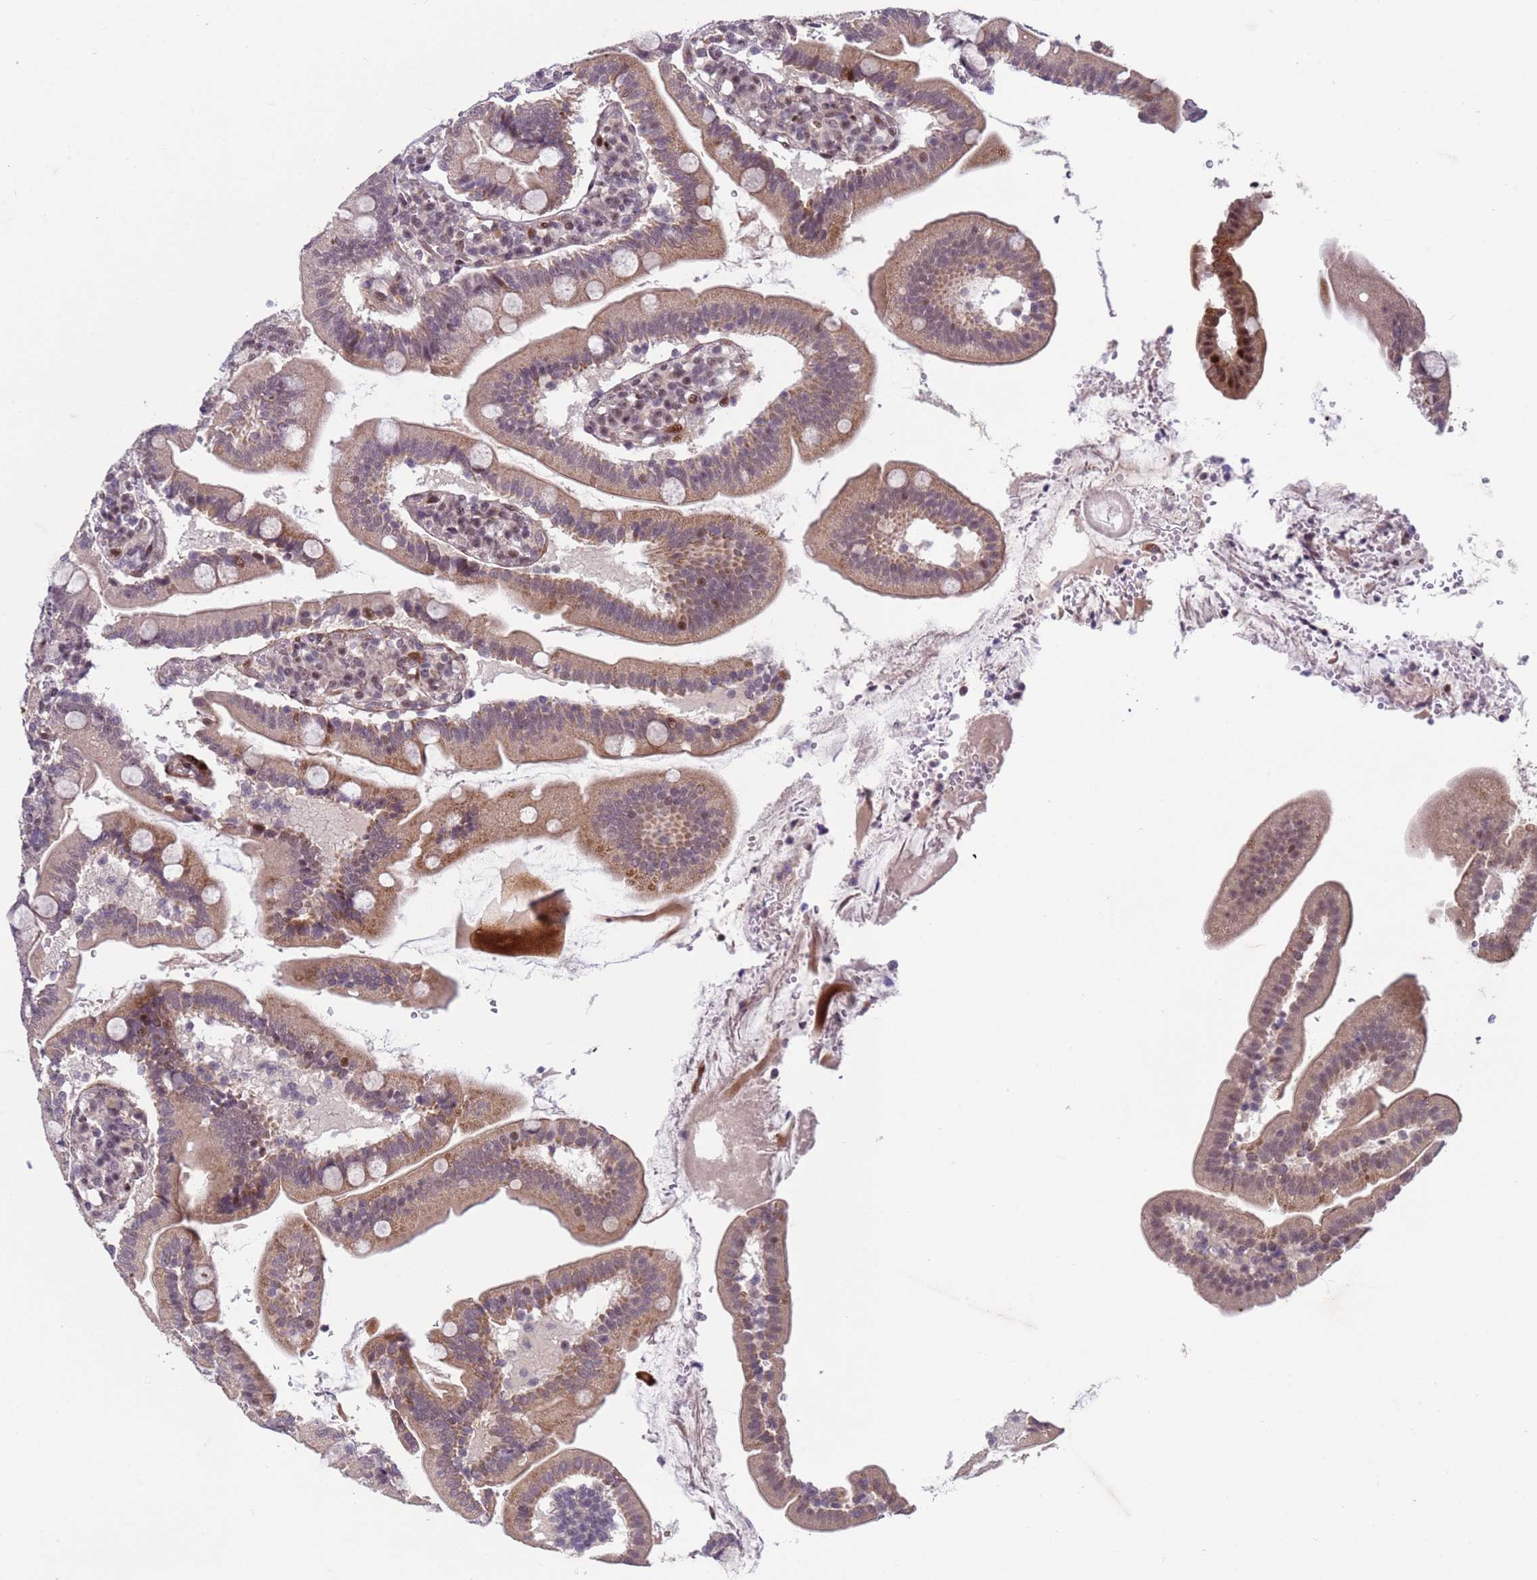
{"staining": {"intensity": "moderate", "quantity": ">75%", "location": "cytoplasmic/membranous,nuclear"}, "tissue": "duodenum", "cell_type": "Glandular cells", "image_type": "normal", "snomed": [{"axis": "morphology", "description": "Normal tissue, NOS"}, {"axis": "topography", "description": "Duodenum"}], "caption": "Immunohistochemistry (IHC) micrograph of unremarkable human duodenum stained for a protein (brown), which demonstrates medium levels of moderate cytoplasmic/membranous,nuclear staining in about >75% of glandular cells.", "gene": "SHC3", "patient": {"sex": "female", "age": 67}}